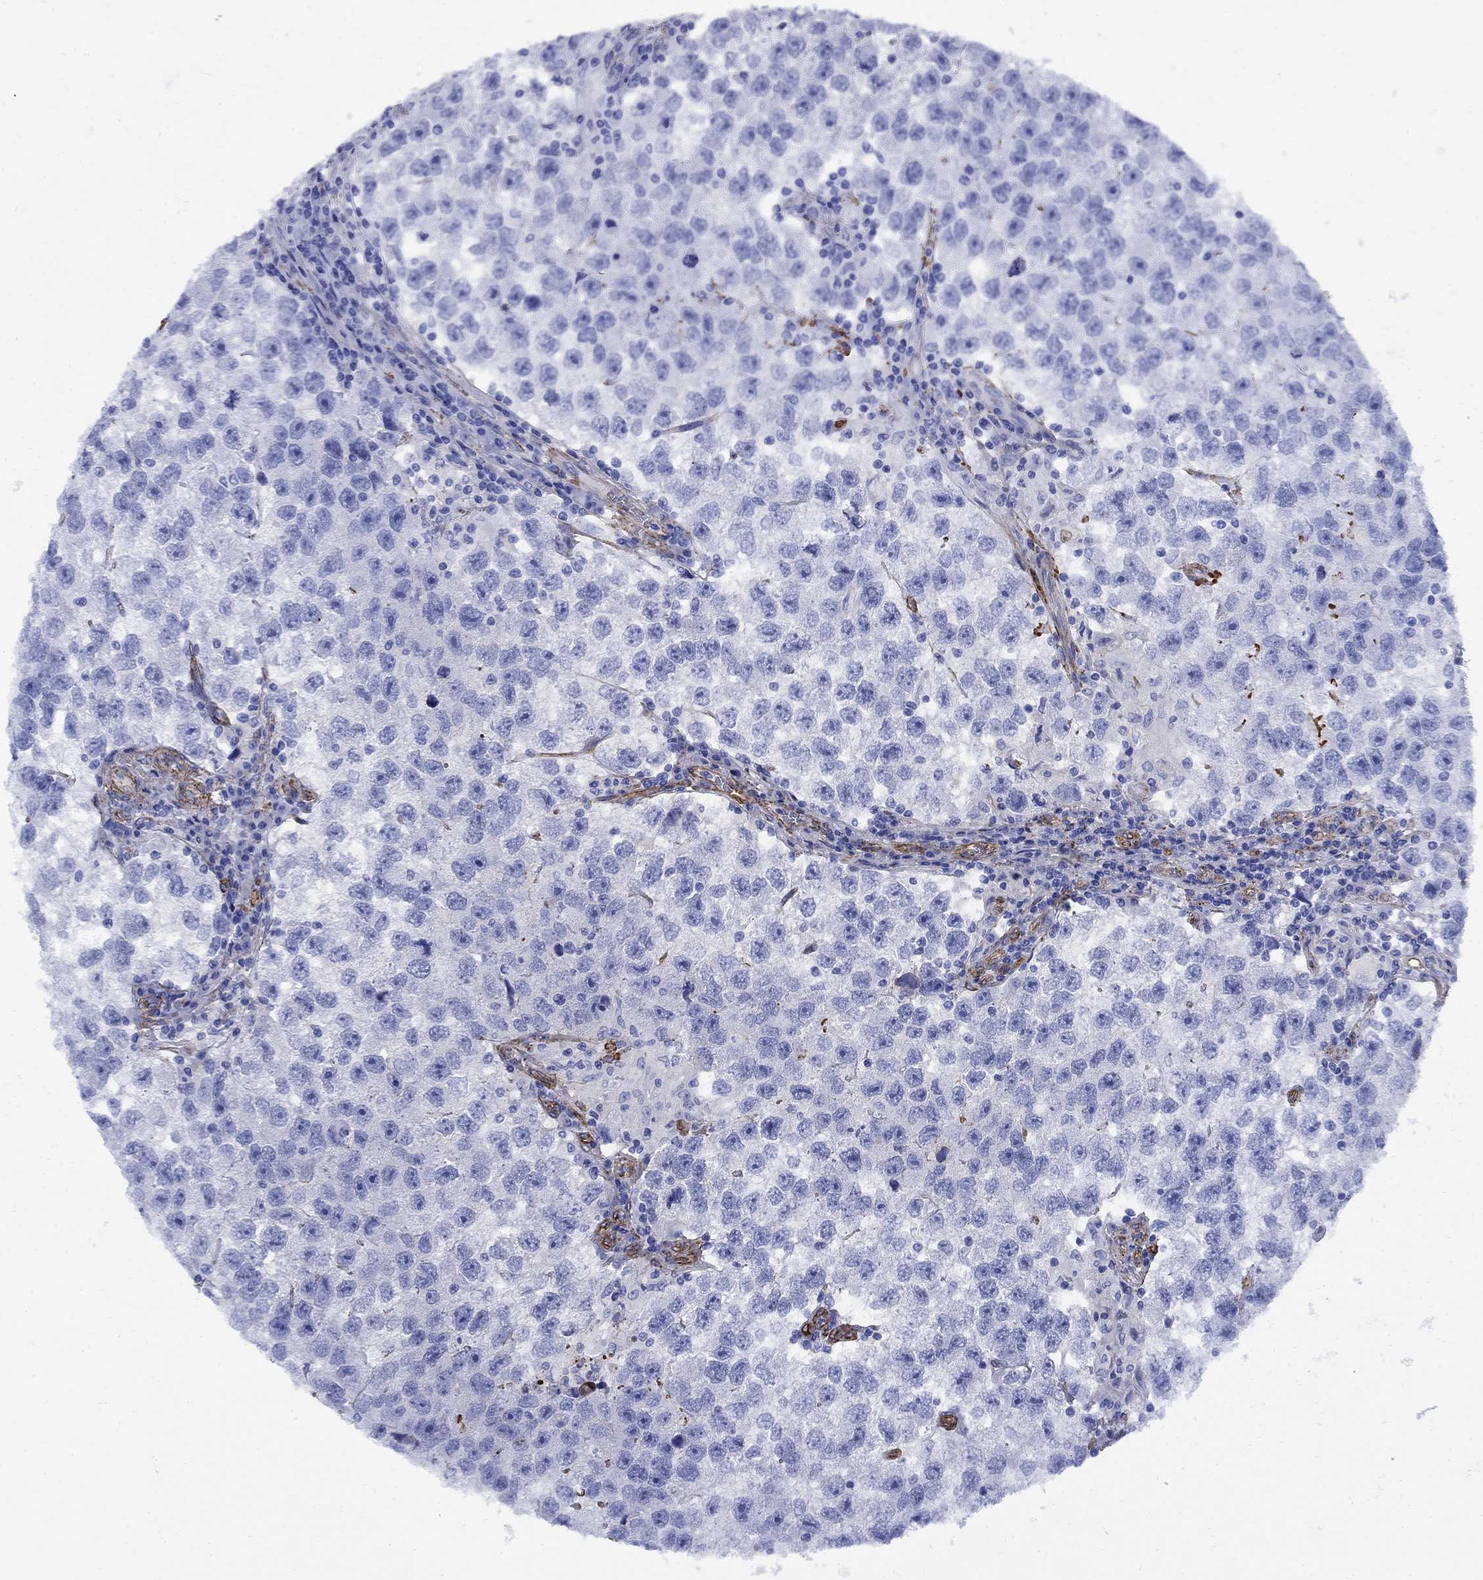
{"staining": {"intensity": "negative", "quantity": "none", "location": "none"}, "tissue": "testis cancer", "cell_type": "Tumor cells", "image_type": "cancer", "snomed": [{"axis": "morphology", "description": "Seminoma, NOS"}, {"axis": "topography", "description": "Testis"}], "caption": "This is an immunohistochemistry image of seminoma (testis). There is no positivity in tumor cells.", "gene": "VTN", "patient": {"sex": "male", "age": 26}}